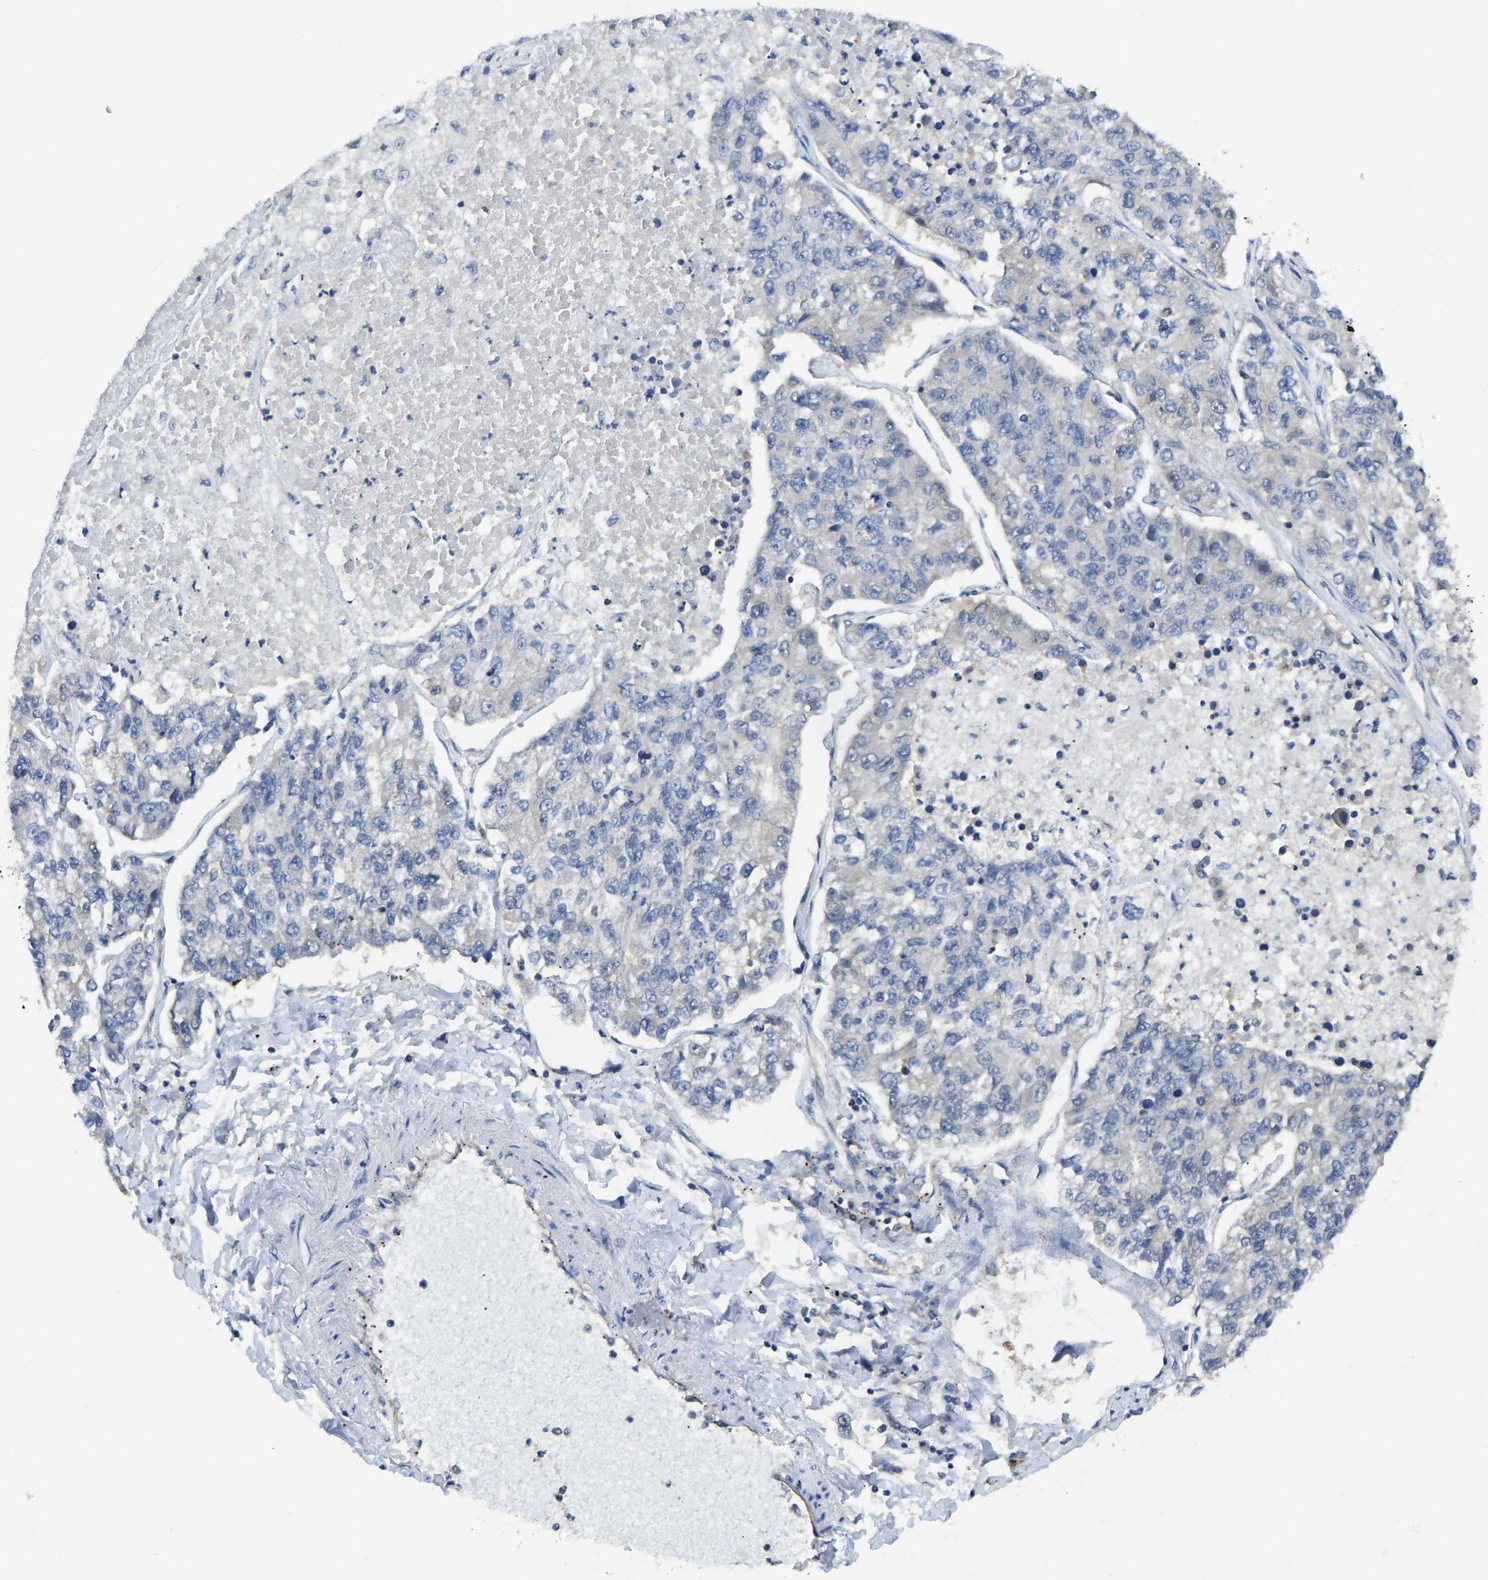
{"staining": {"intensity": "negative", "quantity": "none", "location": "none"}, "tissue": "lung cancer", "cell_type": "Tumor cells", "image_type": "cancer", "snomed": [{"axis": "morphology", "description": "Adenocarcinoma, NOS"}, {"axis": "topography", "description": "Lung"}], "caption": "Immunohistochemistry of lung cancer (adenocarcinoma) shows no positivity in tumor cells.", "gene": "PPP3CA", "patient": {"sex": "male", "age": 49}}